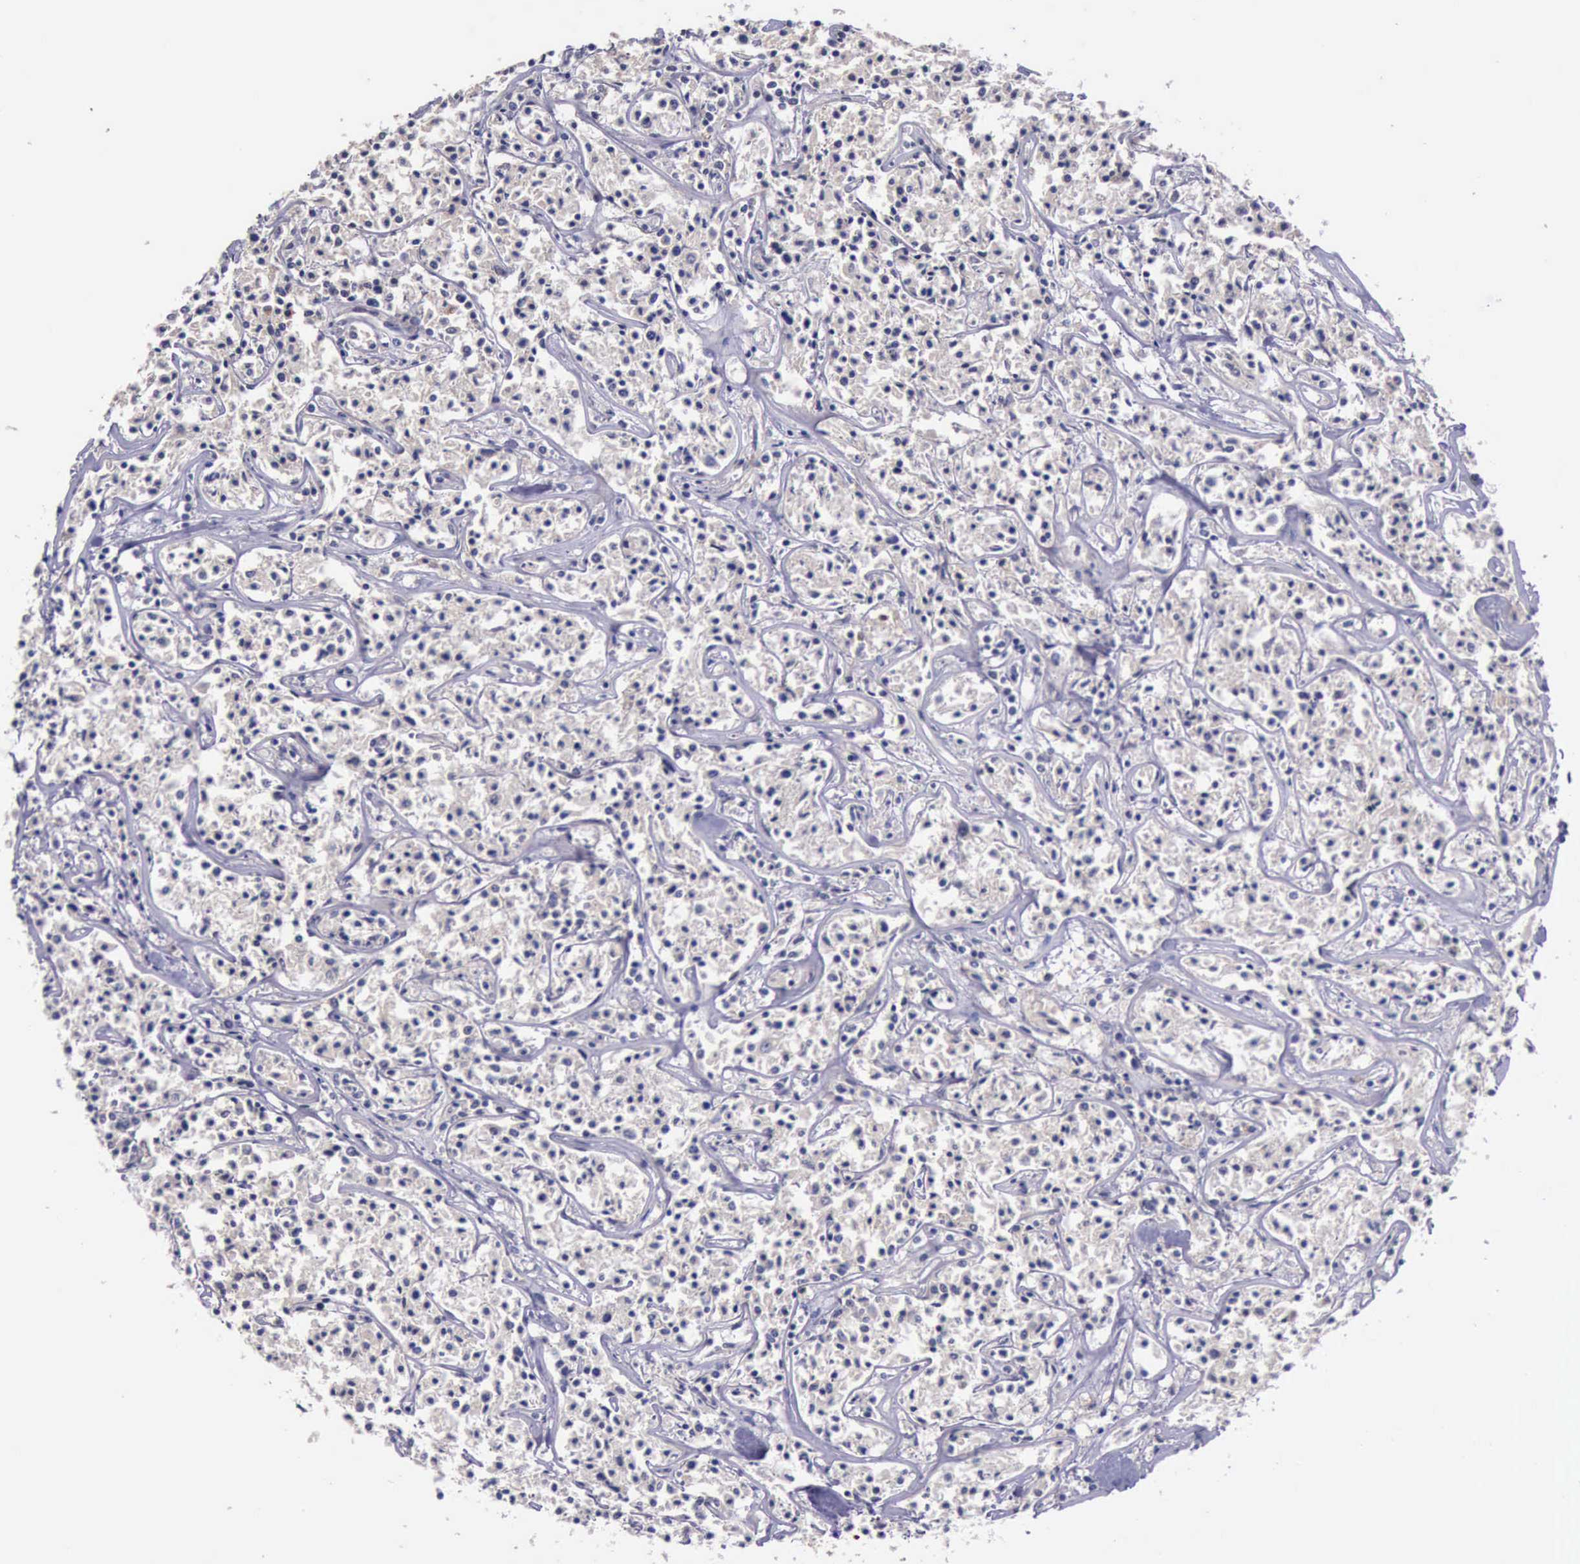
{"staining": {"intensity": "negative", "quantity": "none", "location": "none"}, "tissue": "lymphoma", "cell_type": "Tumor cells", "image_type": "cancer", "snomed": [{"axis": "morphology", "description": "Malignant lymphoma, non-Hodgkin's type, Low grade"}, {"axis": "topography", "description": "Small intestine"}], "caption": "Malignant lymphoma, non-Hodgkin's type (low-grade) was stained to show a protein in brown. There is no significant staining in tumor cells.", "gene": "RAB39B", "patient": {"sex": "female", "age": 59}}